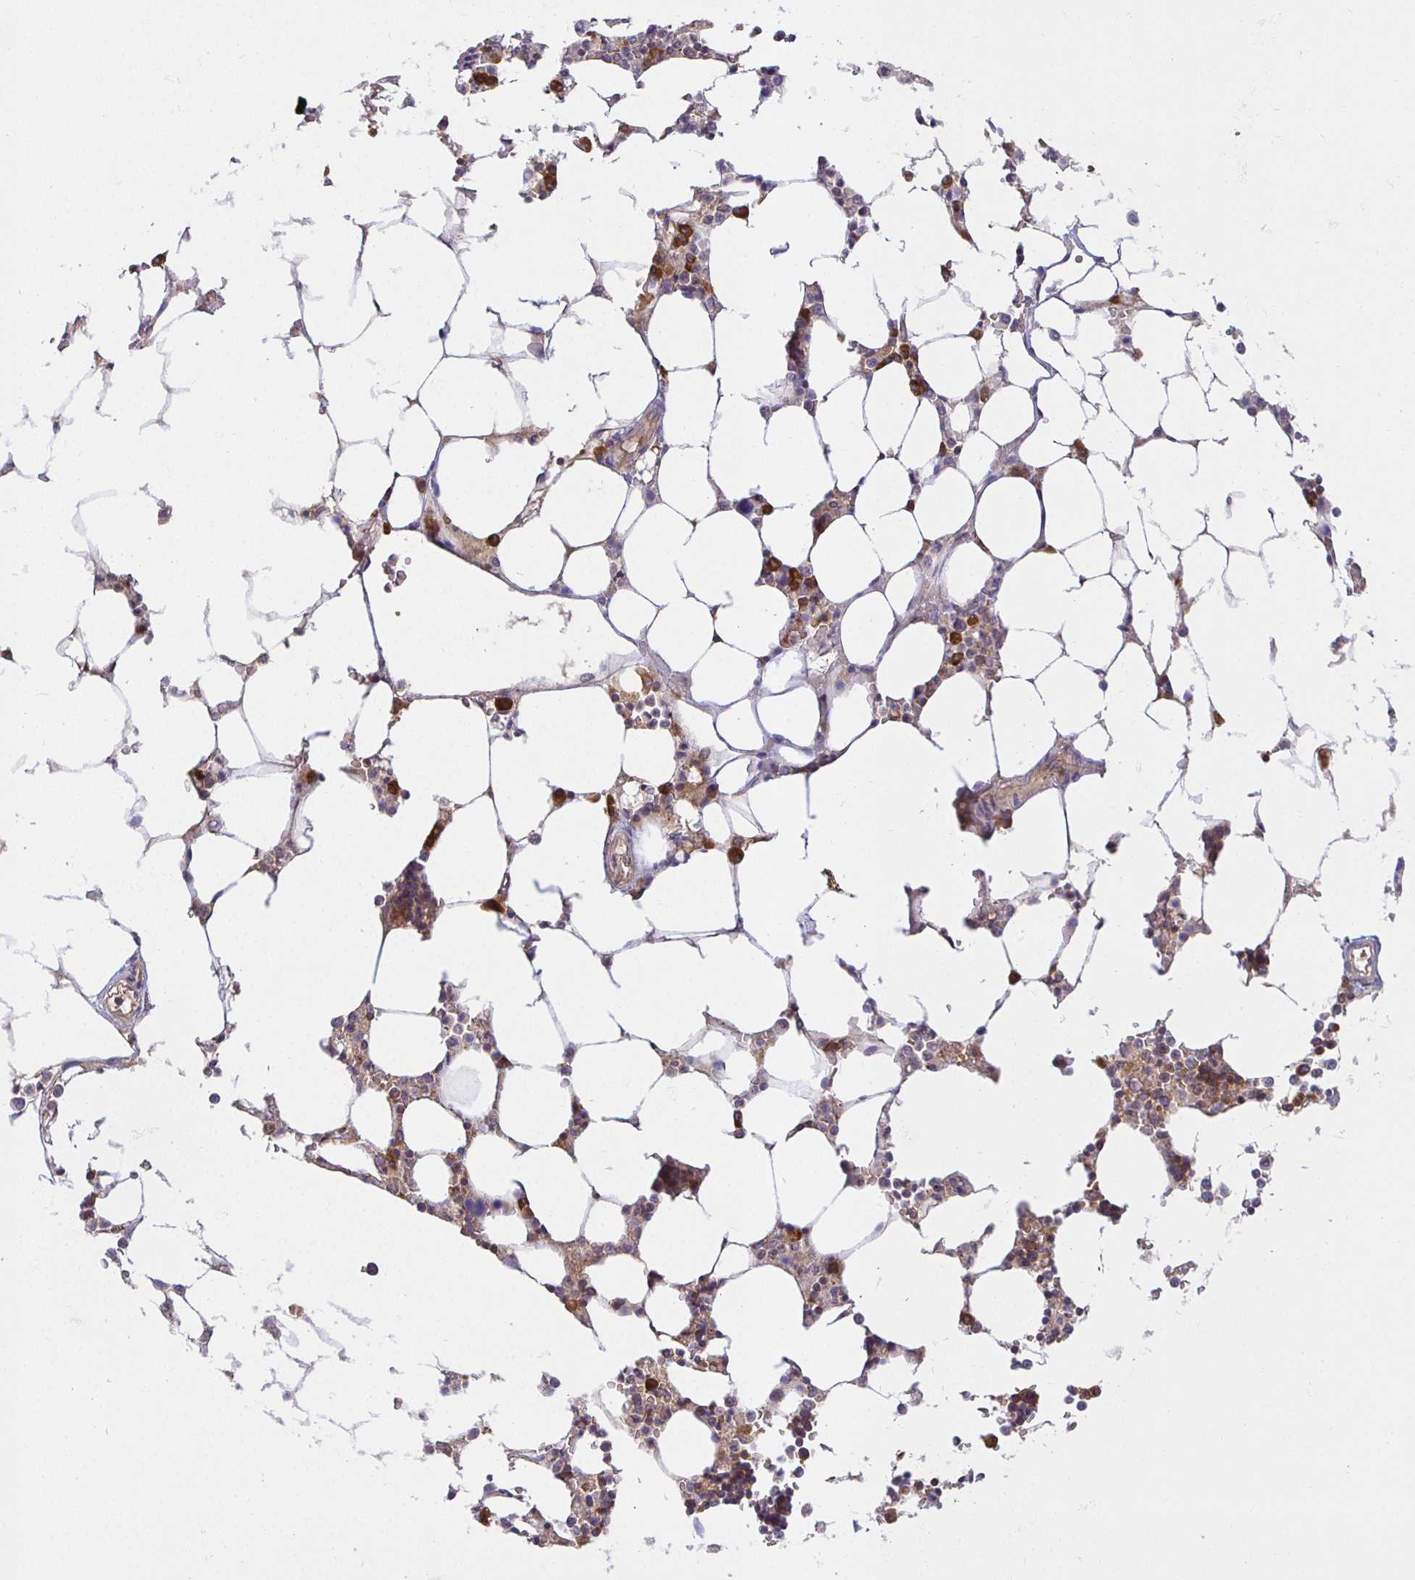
{"staining": {"intensity": "moderate", "quantity": "25%-75%", "location": "cytoplasmic/membranous"}, "tissue": "bone marrow", "cell_type": "Hematopoietic cells", "image_type": "normal", "snomed": [{"axis": "morphology", "description": "Normal tissue, NOS"}, {"axis": "topography", "description": "Bone marrow"}], "caption": "Bone marrow stained with DAB (3,3'-diaminobenzidine) IHC displays medium levels of moderate cytoplasmic/membranous staining in about 25%-75% of hematopoietic cells. (DAB = brown stain, brightfield microscopy at high magnification).", "gene": "IRAK1", "patient": {"sex": "male", "age": 64}}